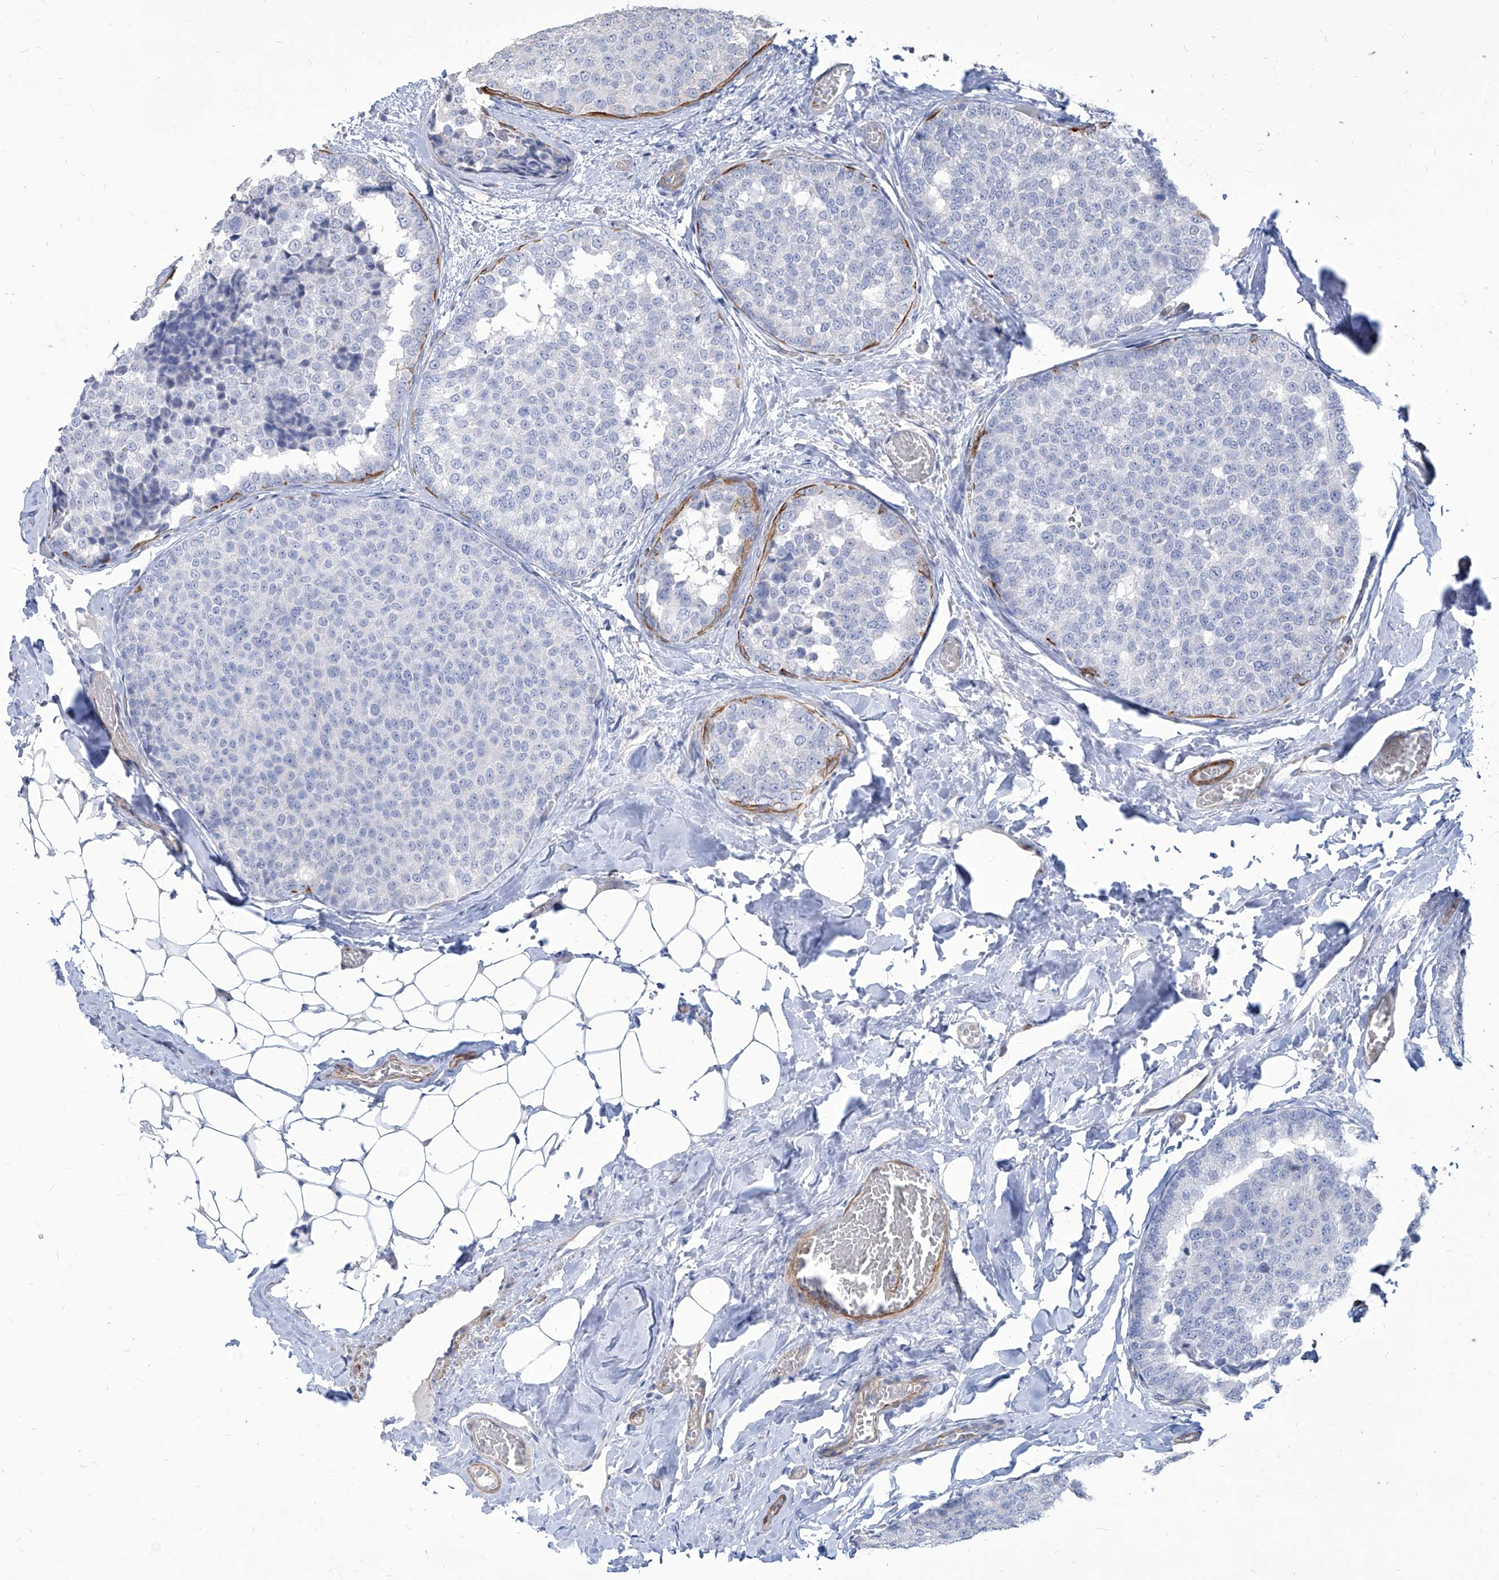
{"staining": {"intensity": "negative", "quantity": "none", "location": "none"}, "tissue": "breast cancer", "cell_type": "Tumor cells", "image_type": "cancer", "snomed": [{"axis": "morphology", "description": "Normal tissue, NOS"}, {"axis": "morphology", "description": "Duct carcinoma"}, {"axis": "topography", "description": "Breast"}], "caption": "The image reveals no significant positivity in tumor cells of invasive ductal carcinoma (breast).", "gene": "FAM83B", "patient": {"sex": "female", "age": 43}}